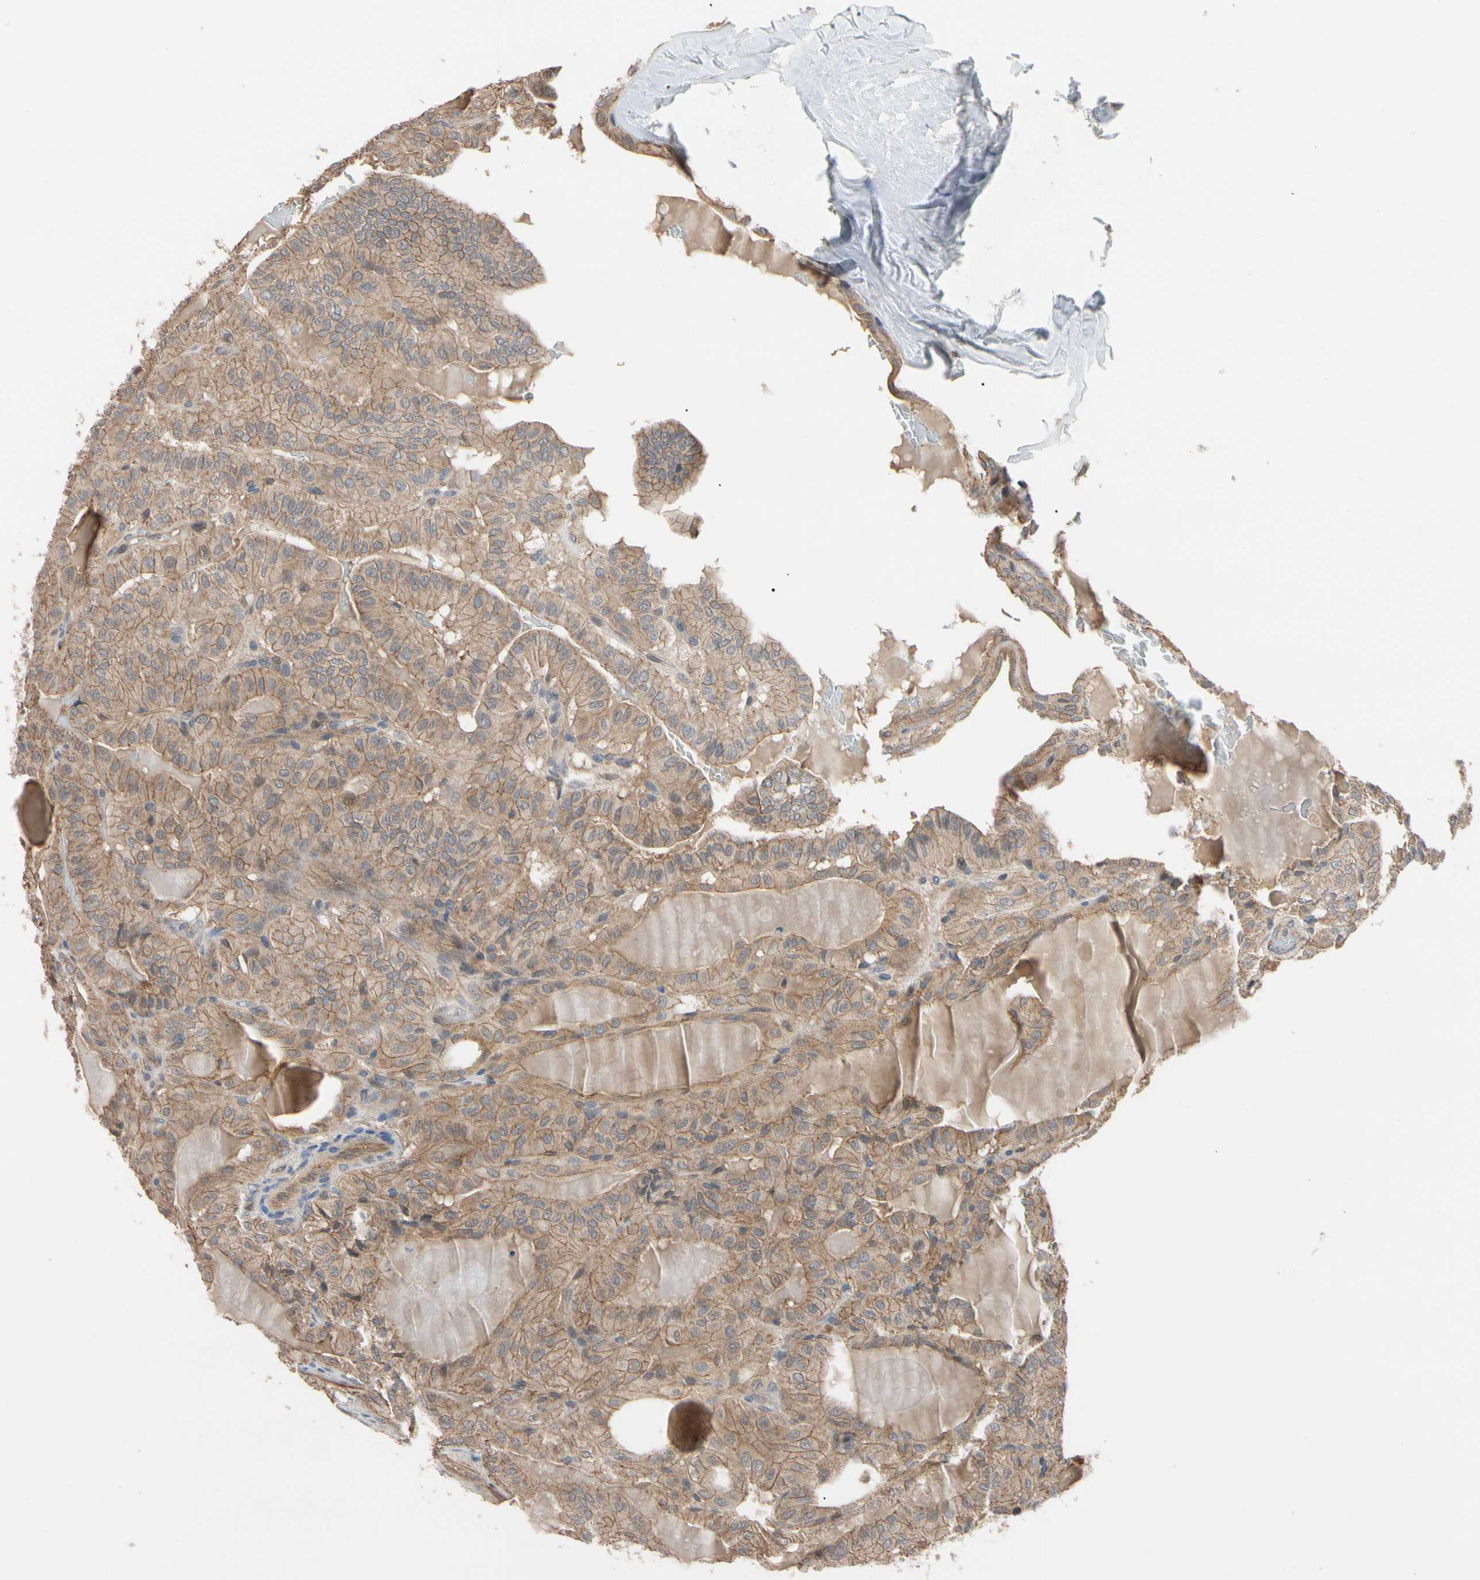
{"staining": {"intensity": "moderate", "quantity": ">75%", "location": "cytoplasmic/membranous"}, "tissue": "thyroid cancer", "cell_type": "Tumor cells", "image_type": "cancer", "snomed": [{"axis": "morphology", "description": "Papillary adenocarcinoma, NOS"}, {"axis": "topography", "description": "Thyroid gland"}], "caption": "Moderate cytoplasmic/membranous staining is appreciated in about >75% of tumor cells in thyroid cancer. The staining was performed using DAB, with brown indicating positive protein expression. Nuclei are stained blue with hematoxylin.", "gene": "DPP8", "patient": {"sex": "male", "age": 77}}